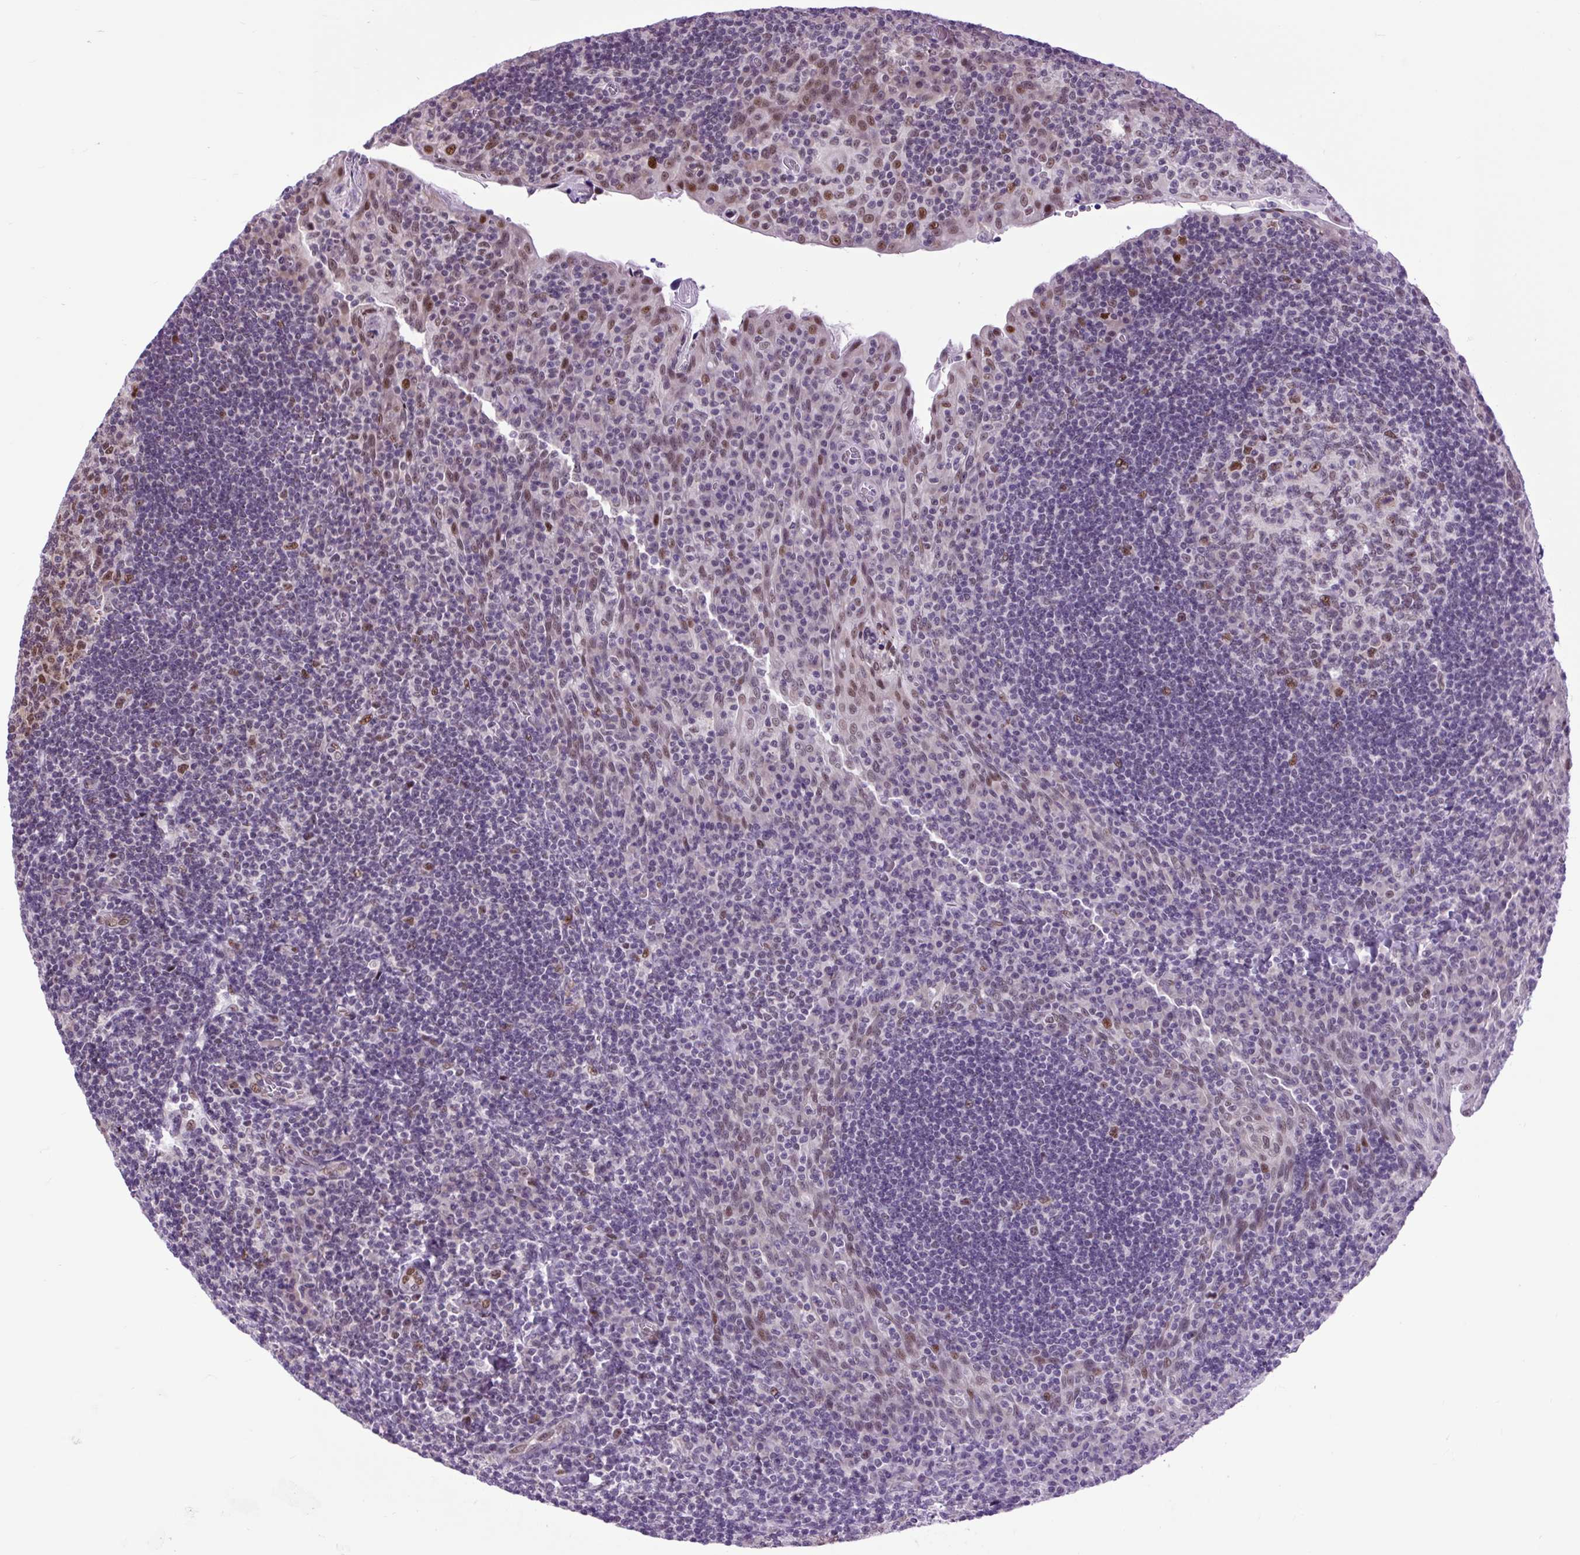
{"staining": {"intensity": "moderate", "quantity": ">75%", "location": "nuclear"}, "tissue": "tonsil", "cell_type": "Germinal center cells", "image_type": "normal", "snomed": [{"axis": "morphology", "description": "Normal tissue, NOS"}, {"axis": "topography", "description": "Tonsil"}], "caption": "High-power microscopy captured an immunohistochemistry (IHC) histopathology image of normal tonsil, revealing moderate nuclear expression in approximately >75% of germinal center cells. (IHC, brightfield microscopy, high magnification).", "gene": "CLK2", "patient": {"sex": "male", "age": 17}}